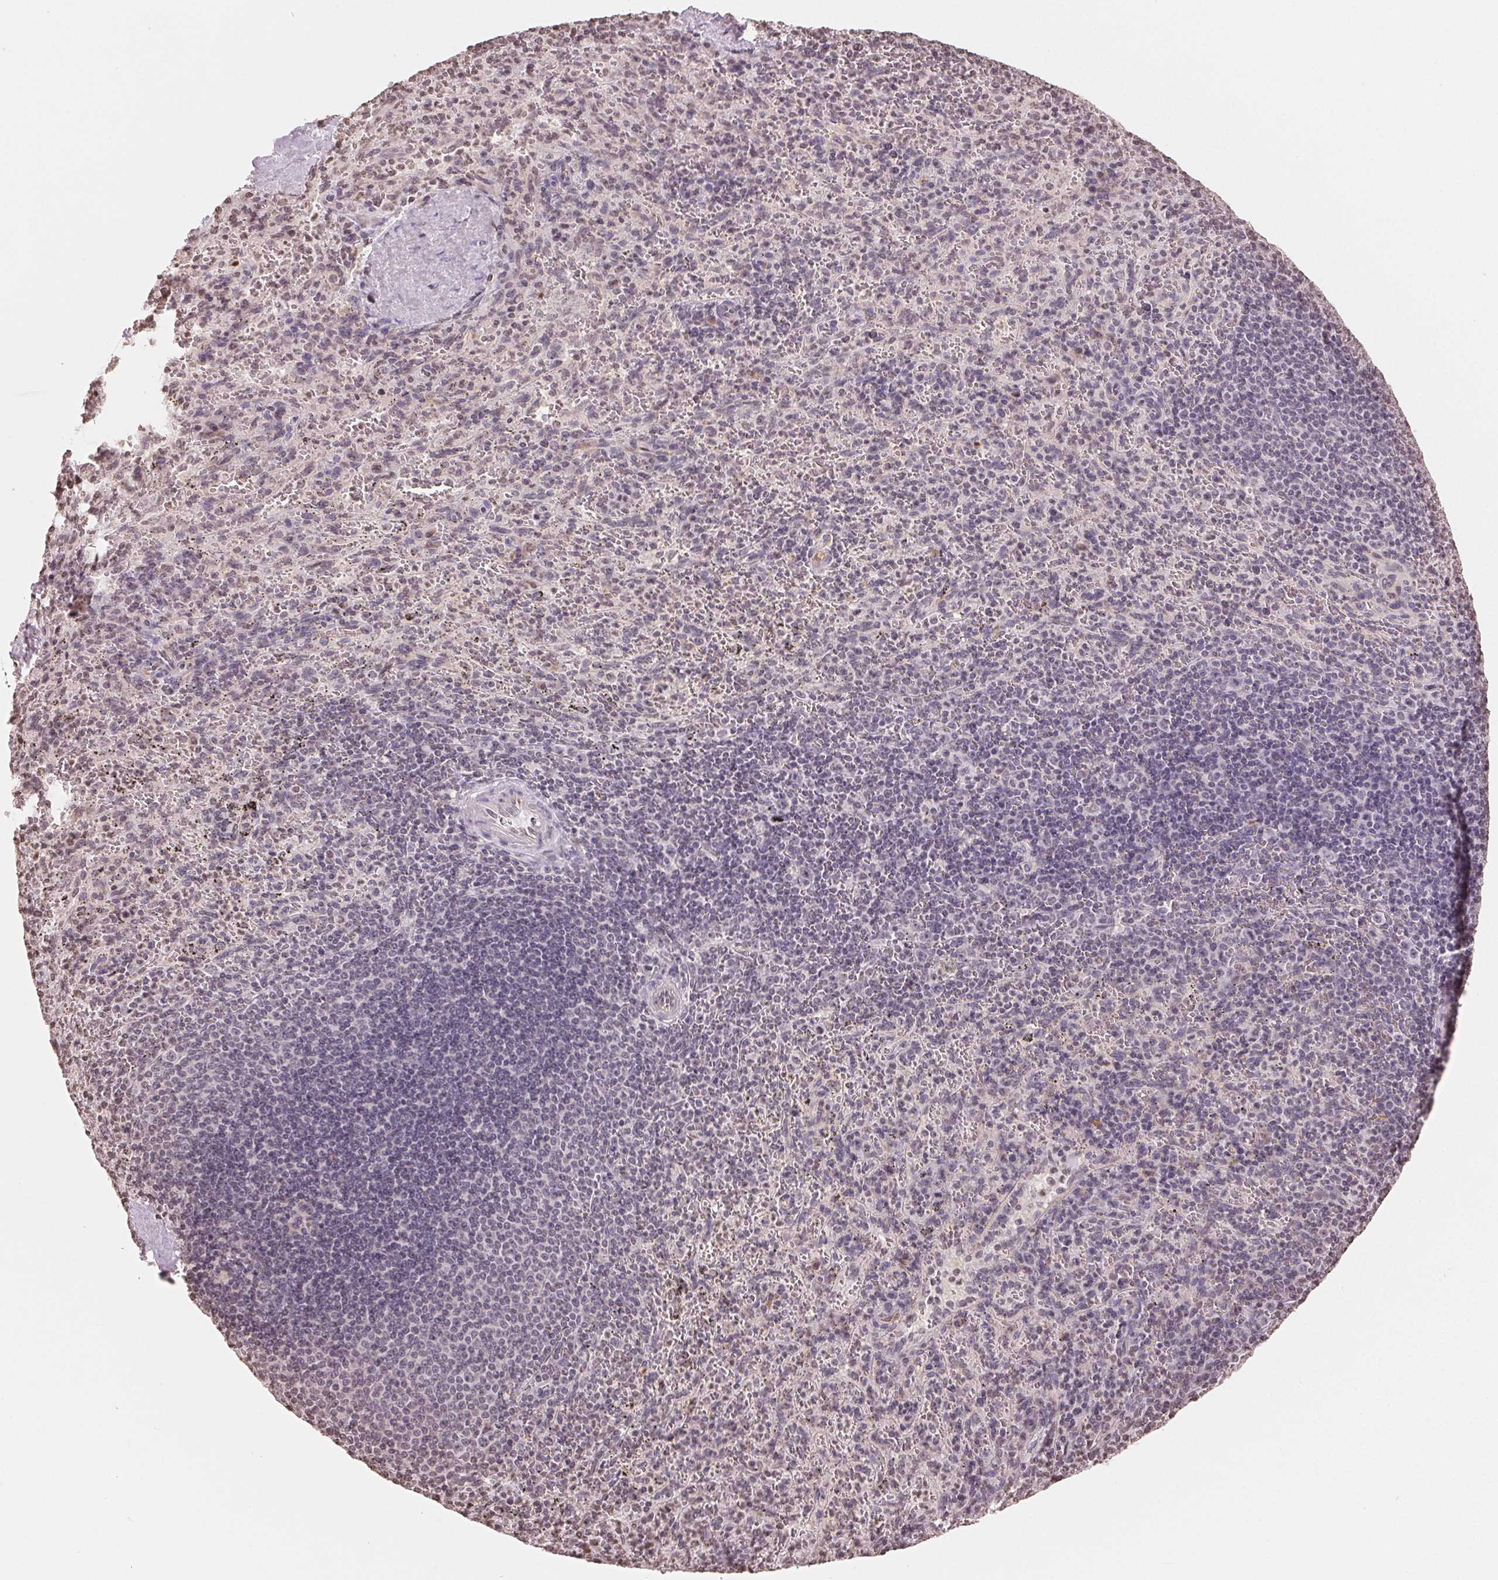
{"staining": {"intensity": "weak", "quantity": "<25%", "location": "nuclear"}, "tissue": "spleen", "cell_type": "Cells in red pulp", "image_type": "normal", "snomed": [{"axis": "morphology", "description": "Normal tissue, NOS"}, {"axis": "topography", "description": "Spleen"}], "caption": "This is a image of immunohistochemistry (IHC) staining of normal spleen, which shows no staining in cells in red pulp. Nuclei are stained in blue.", "gene": "TBP", "patient": {"sex": "male", "age": 57}}